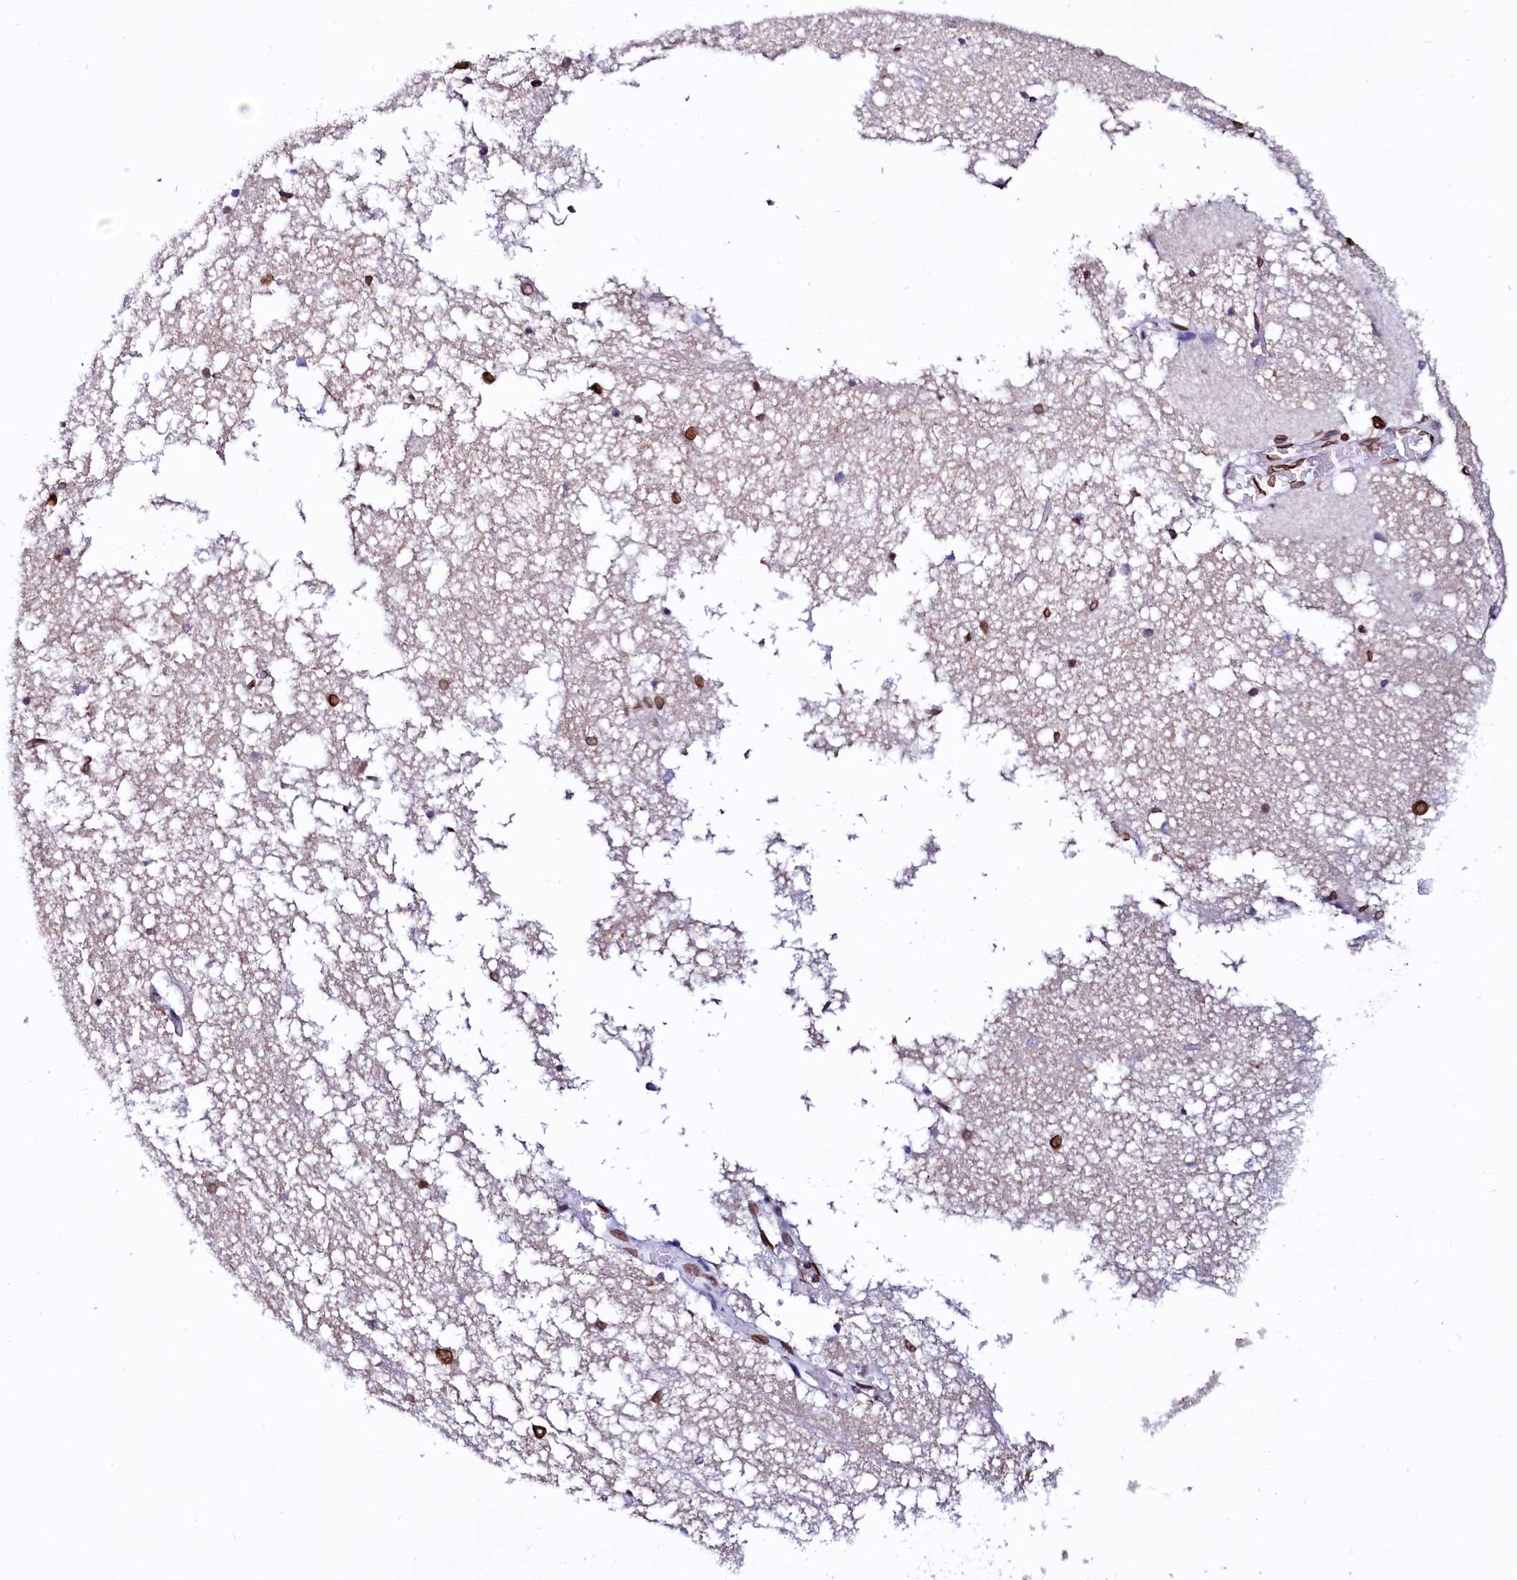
{"staining": {"intensity": "moderate", "quantity": "25%-75%", "location": "nuclear"}, "tissue": "hippocampus", "cell_type": "Glial cells", "image_type": "normal", "snomed": [{"axis": "morphology", "description": "Normal tissue, NOS"}, {"axis": "topography", "description": "Hippocampus"}], "caption": "Unremarkable hippocampus shows moderate nuclear staining in approximately 25%-75% of glial cells, visualized by immunohistochemistry. (DAB IHC, brown staining for protein, blue staining for nuclei).", "gene": "HAND1", "patient": {"sex": "male", "age": 70}}